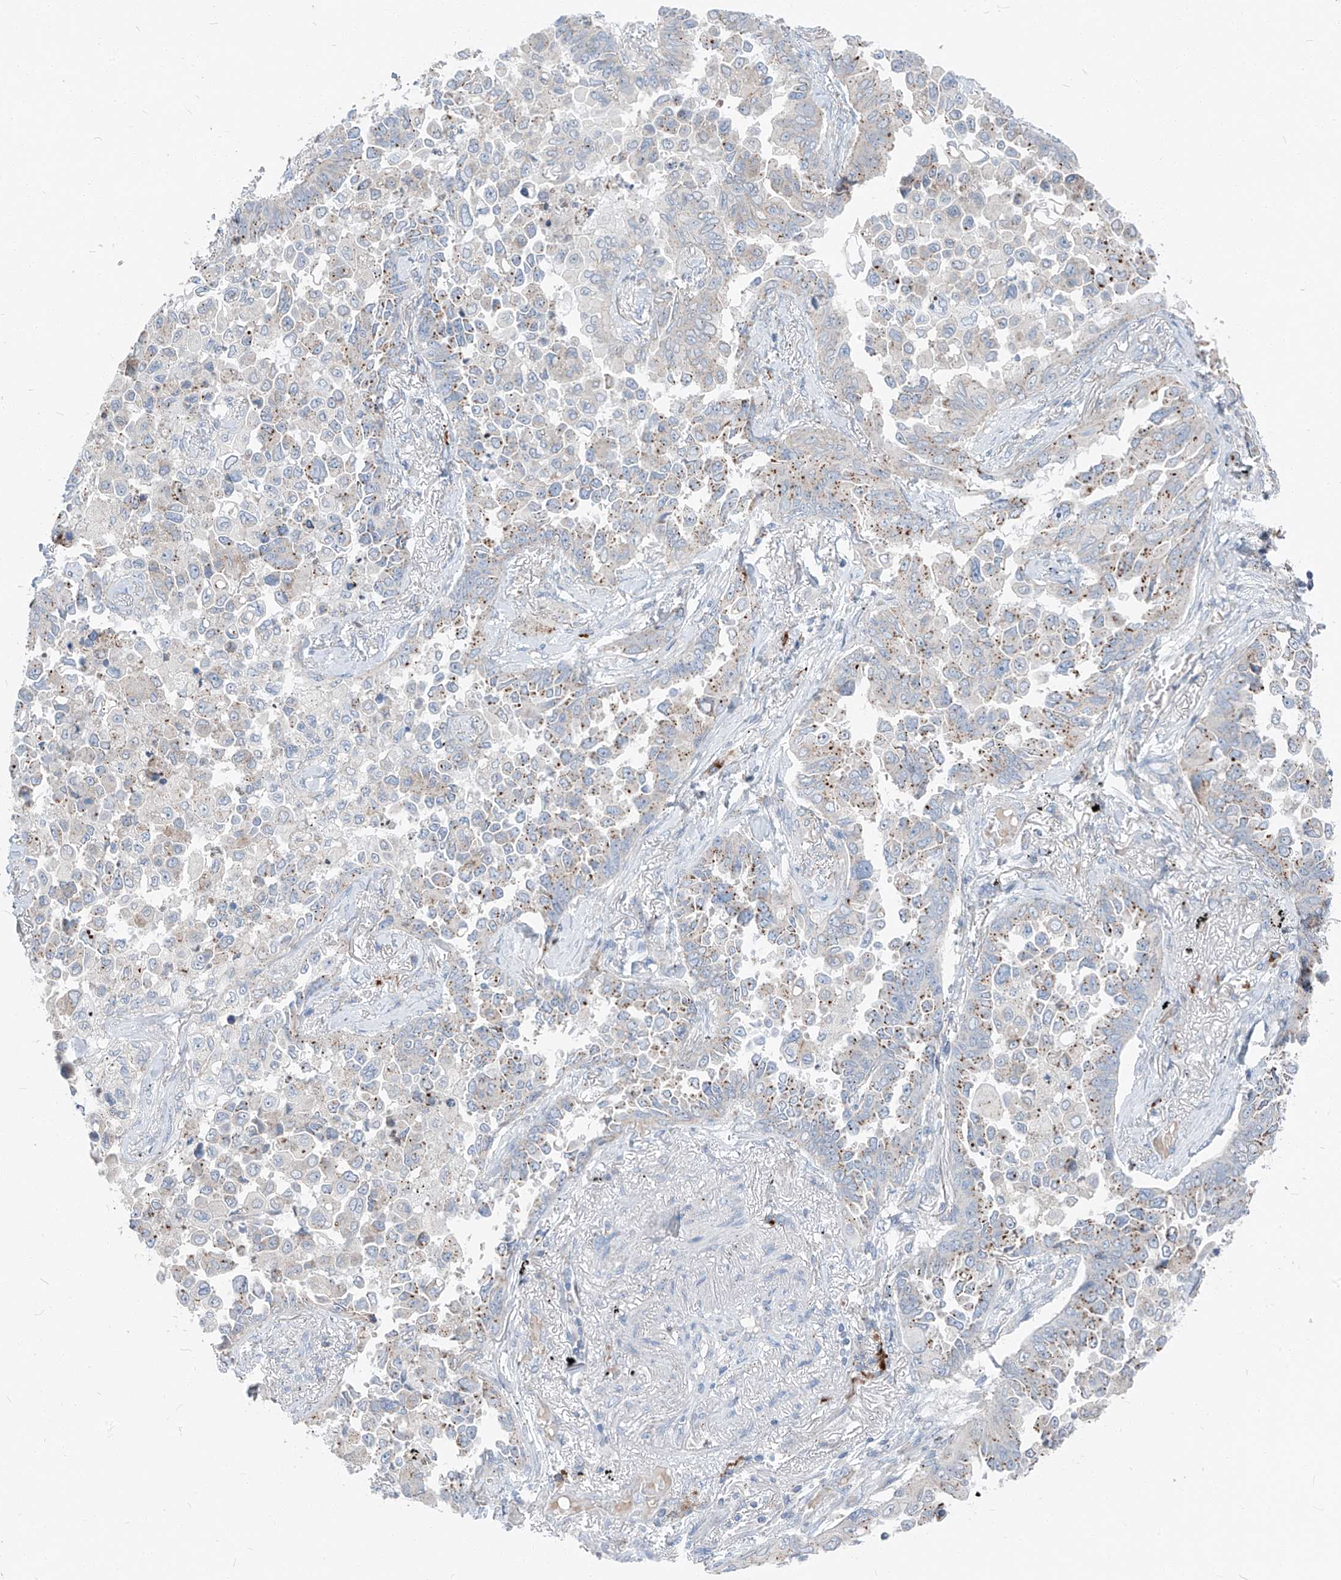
{"staining": {"intensity": "moderate", "quantity": "<25%", "location": "cytoplasmic/membranous"}, "tissue": "lung cancer", "cell_type": "Tumor cells", "image_type": "cancer", "snomed": [{"axis": "morphology", "description": "Adenocarcinoma, NOS"}, {"axis": "topography", "description": "Lung"}], "caption": "Adenocarcinoma (lung) stained with a protein marker displays moderate staining in tumor cells.", "gene": "CHMP2B", "patient": {"sex": "female", "age": 67}}